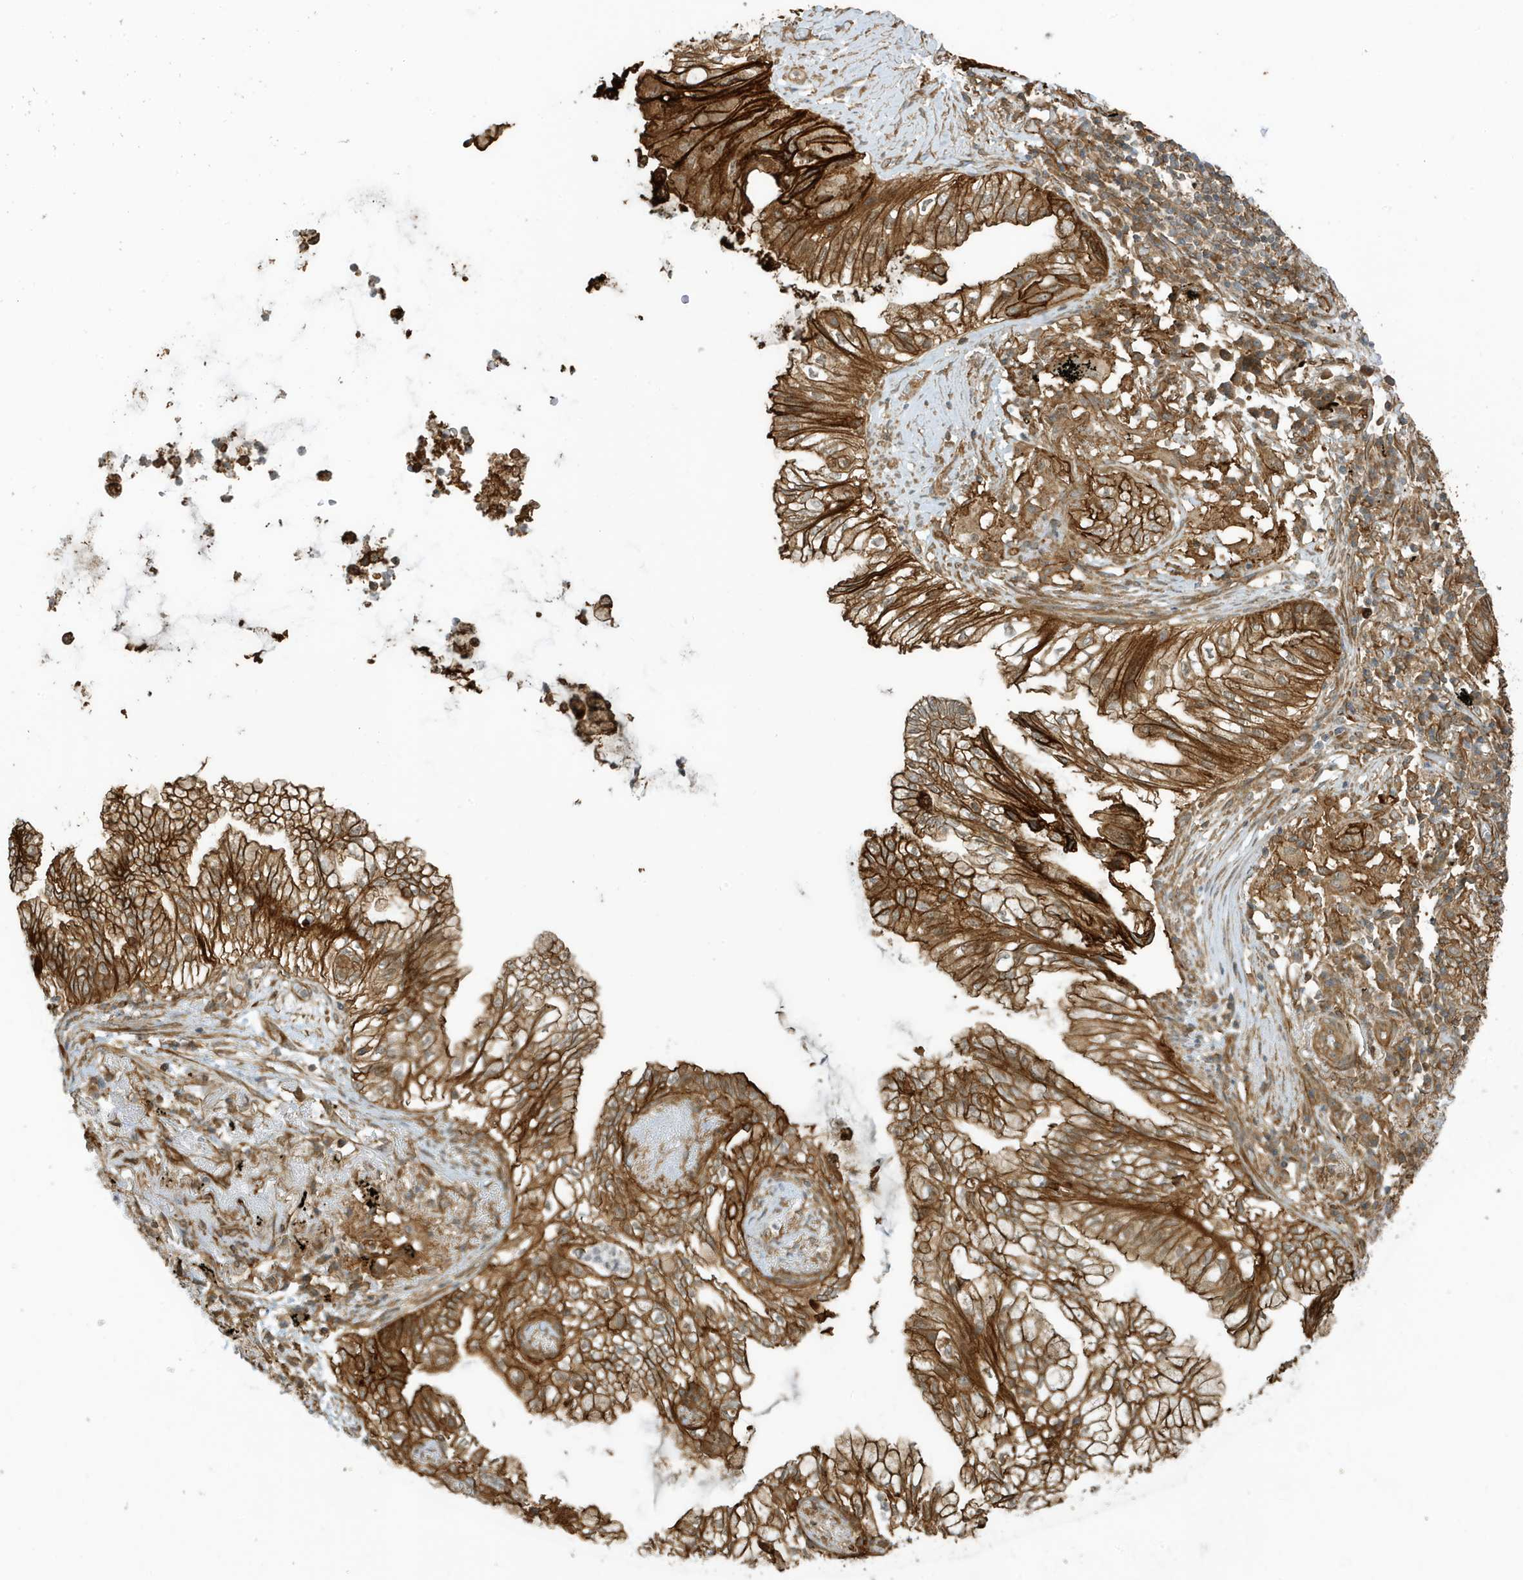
{"staining": {"intensity": "strong", "quantity": ">75%", "location": "cytoplasmic/membranous"}, "tissue": "lung cancer", "cell_type": "Tumor cells", "image_type": "cancer", "snomed": [{"axis": "morphology", "description": "Adenocarcinoma, NOS"}, {"axis": "topography", "description": "Lung"}], "caption": "Tumor cells demonstrate high levels of strong cytoplasmic/membranous positivity in approximately >75% of cells in human lung adenocarcinoma.", "gene": "CDC42EP3", "patient": {"sex": "female", "age": 70}}